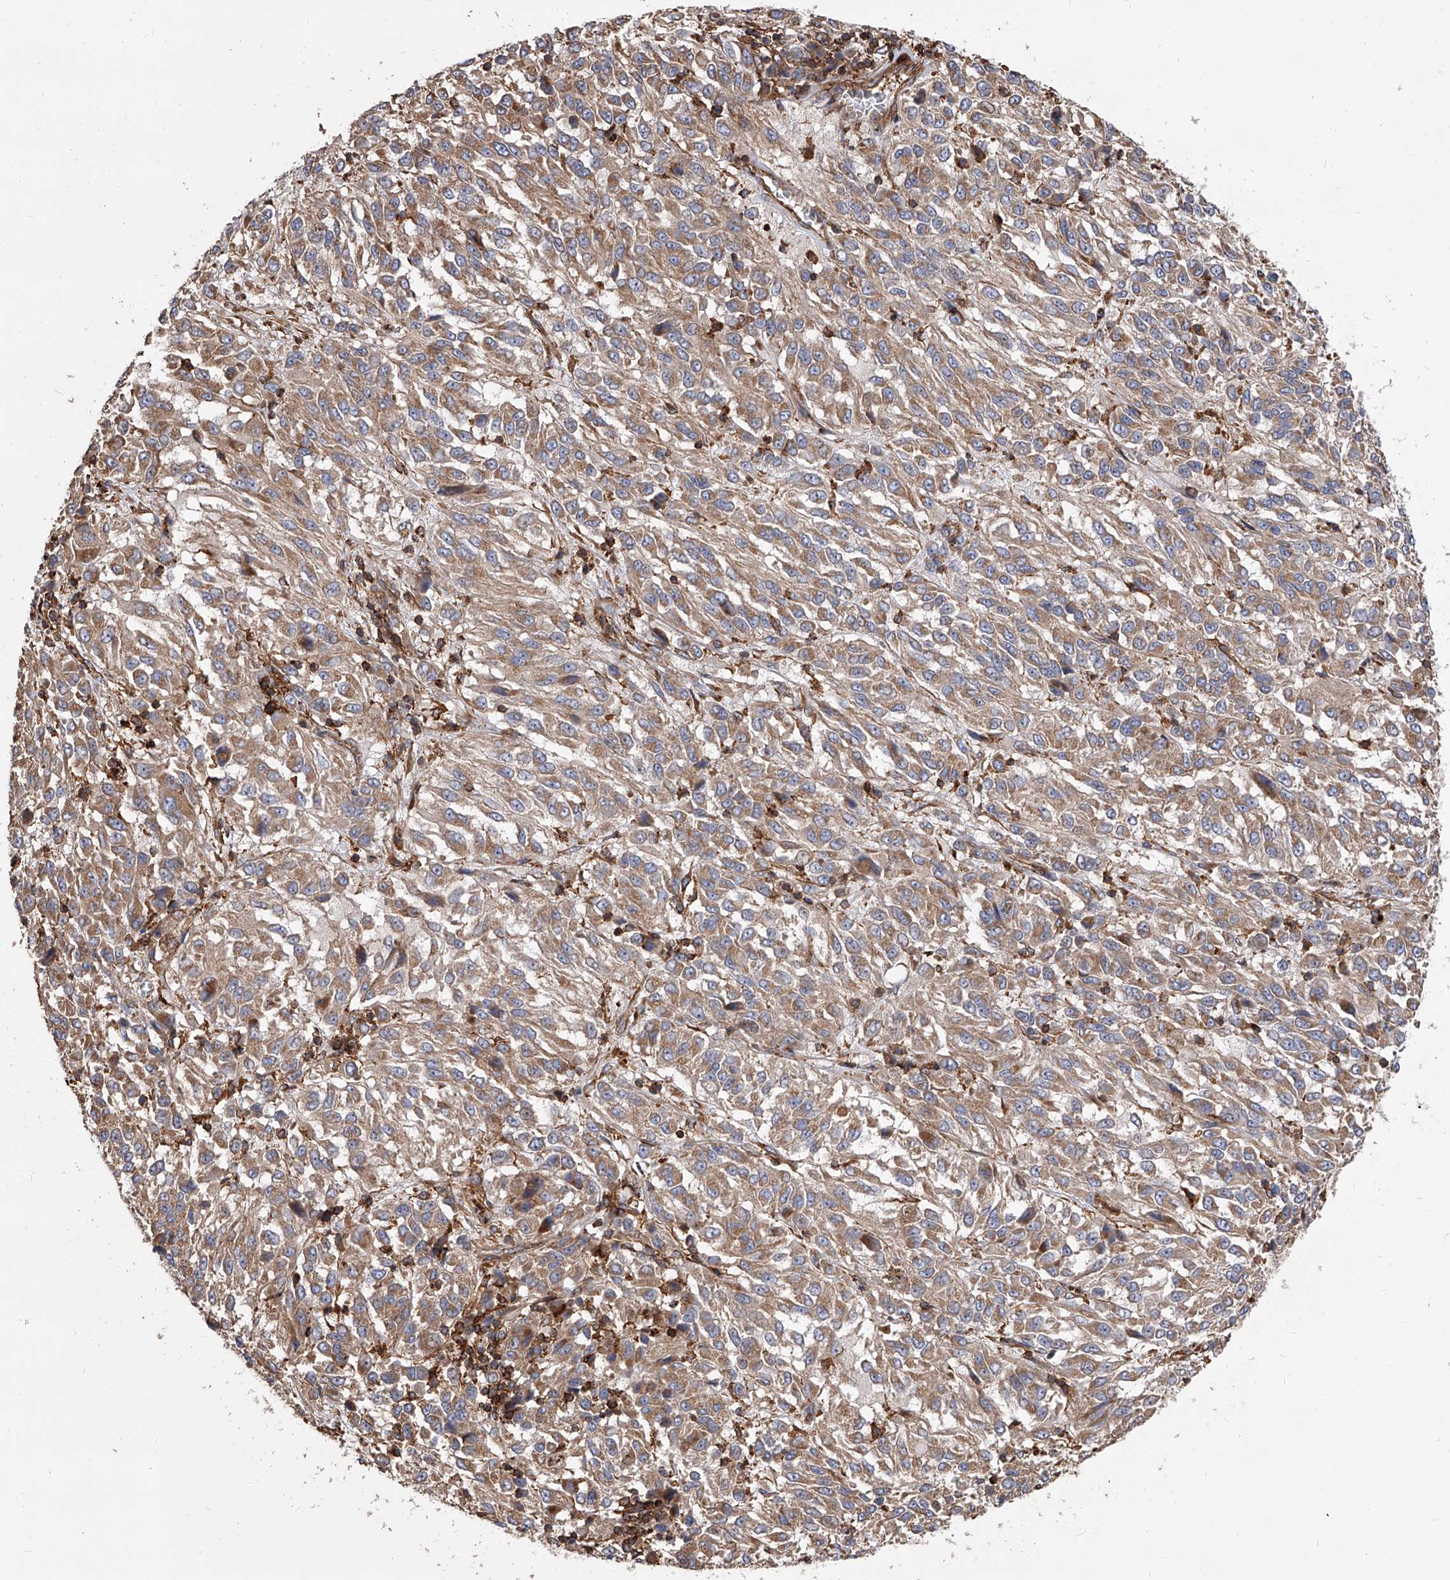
{"staining": {"intensity": "weak", "quantity": ">75%", "location": "cytoplasmic/membranous"}, "tissue": "melanoma", "cell_type": "Tumor cells", "image_type": "cancer", "snomed": [{"axis": "morphology", "description": "Malignant melanoma, Metastatic site"}, {"axis": "topography", "description": "Lung"}], "caption": "Immunohistochemical staining of malignant melanoma (metastatic site) exhibits low levels of weak cytoplasmic/membranous protein staining in about >75% of tumor cells. (IHC, brightfield microscopy, high magnification).", "gene": "PISD", "patient": {"sex": "male", "age": 64}}